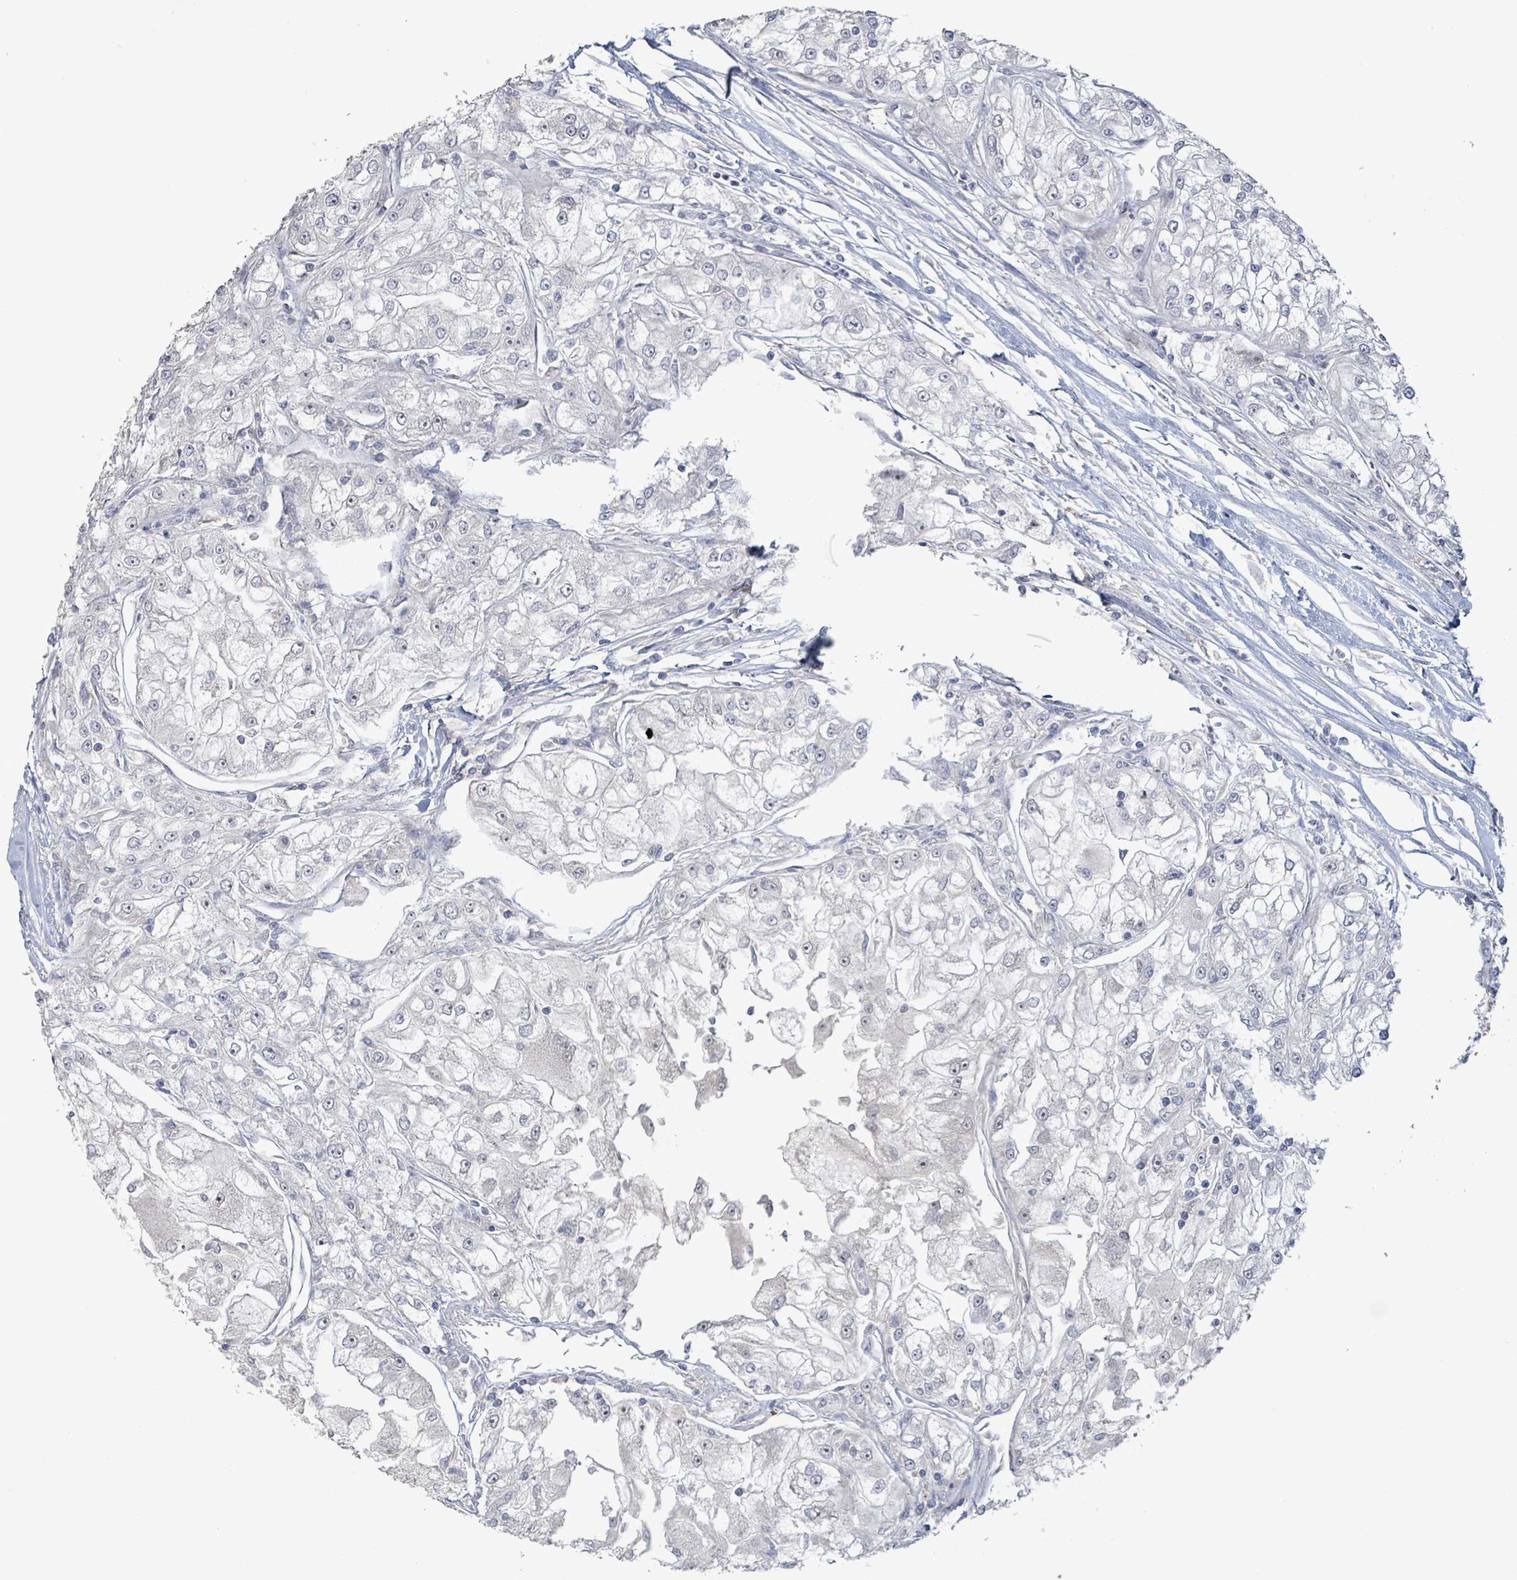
{"staining": {"intensity": "negative", "quantity": "none", "location": "none"}, "tissue": "renal cancer", "cell_type": "Tumor cells", "image_type": "cancer", "snomed": [{"axis": "morphology", "description": "Adenocarcinoma, NOS"}, {"axis": "topography", "description": "Kidney"}], "caption": "IHC photomicrograph of human adenocarcinoma (renal) stained for a protein (brown), which demonstrates no expression in tumor cells.", "gene": "LILRA4", "patient": {"sex": "female", "age": 72}}